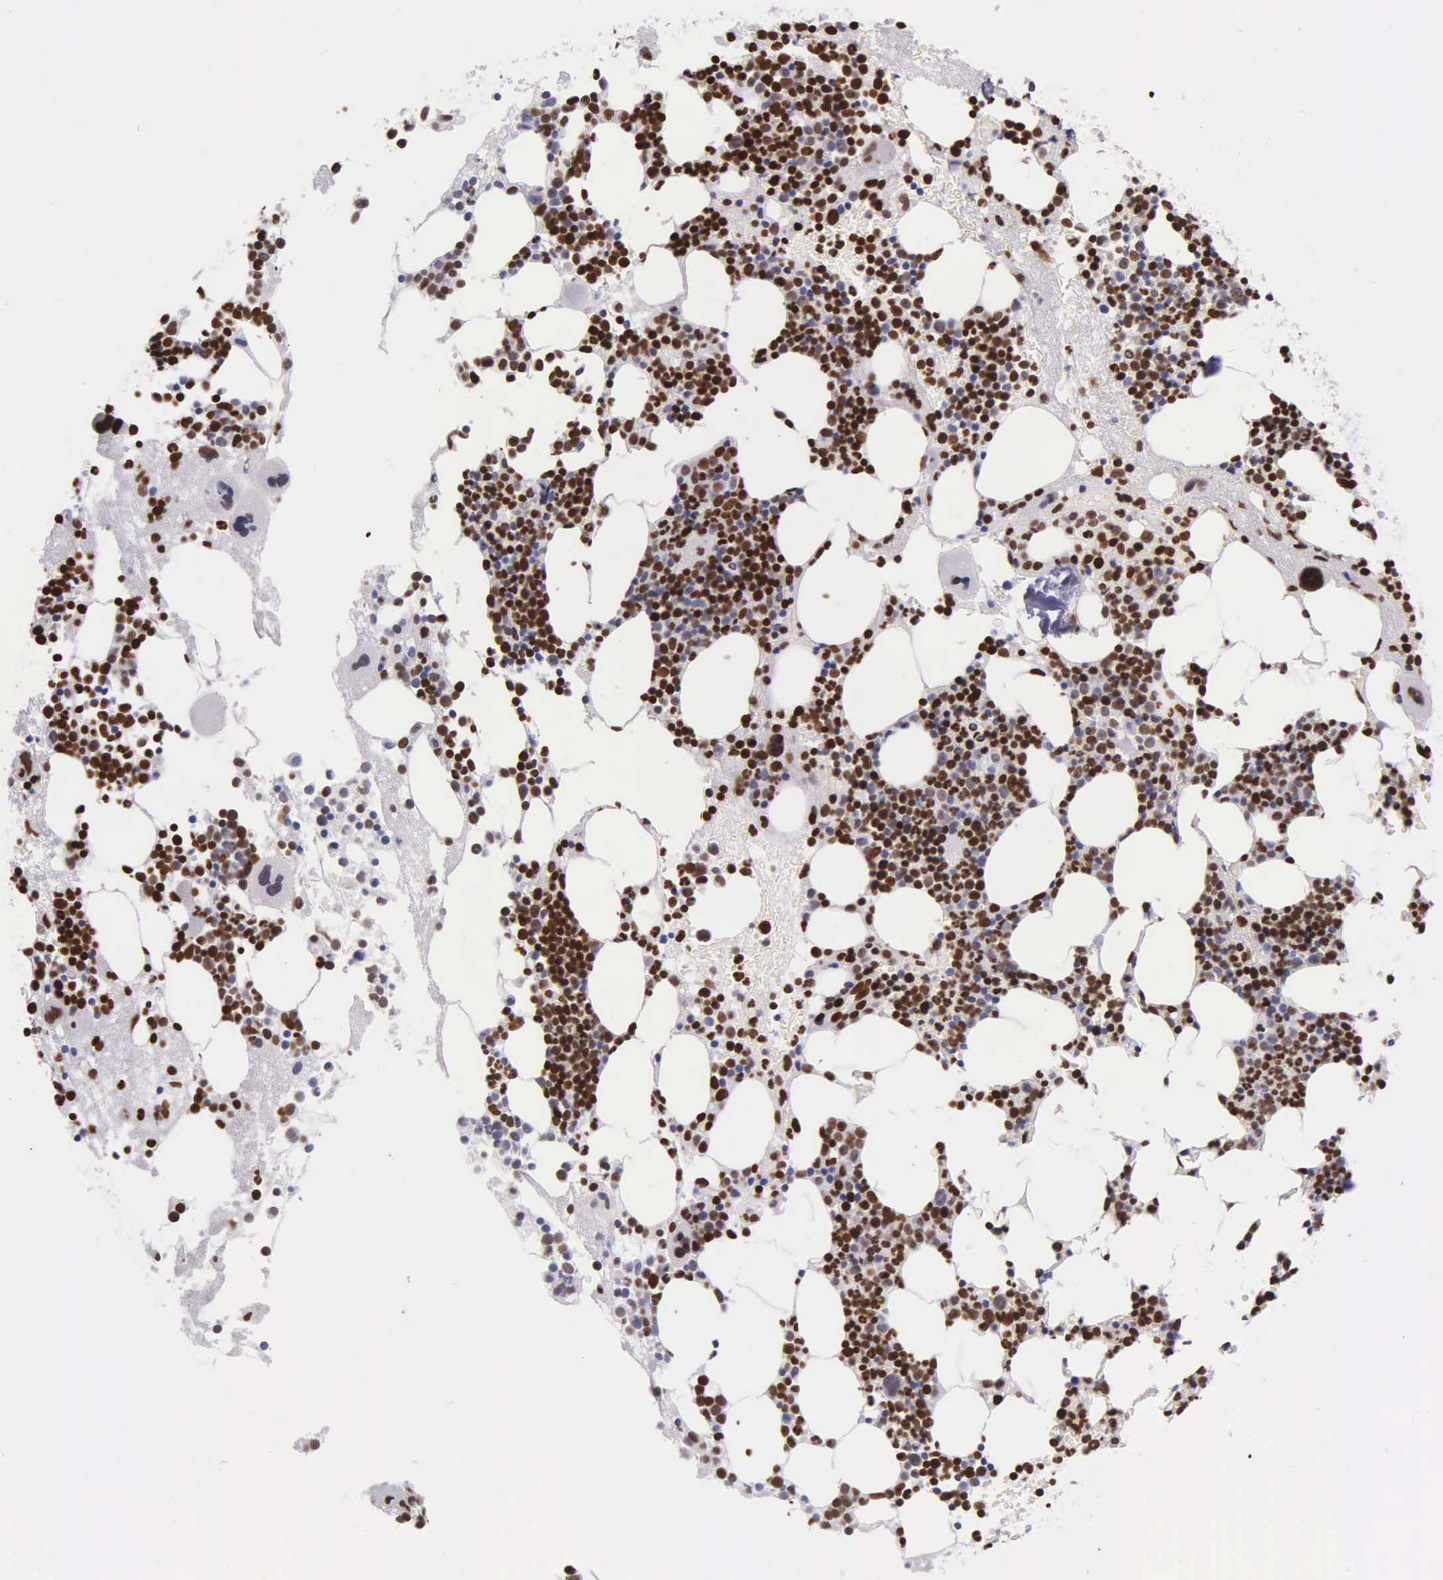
{"staining": {"intensity": "strong", "quantity": "25%-75%", "location": "nuclear"}, "tissue": "bone marrow", "cell_type": "Hematopoietic cells", "image_type": "normal", "snomed": [{"axis": "morphology", "description": "Normal tissue, NOS"}, {"axis": "topography", "description": "Bone marrow"}], "caption": "DAB immunohistochemical staining of normal human bone marrow reveals strong nuclear protein positivity in approximately 25%-75% of hematopoietic cells.", "gene": "H1", "patient": {"sex": "male", "age": 75}}